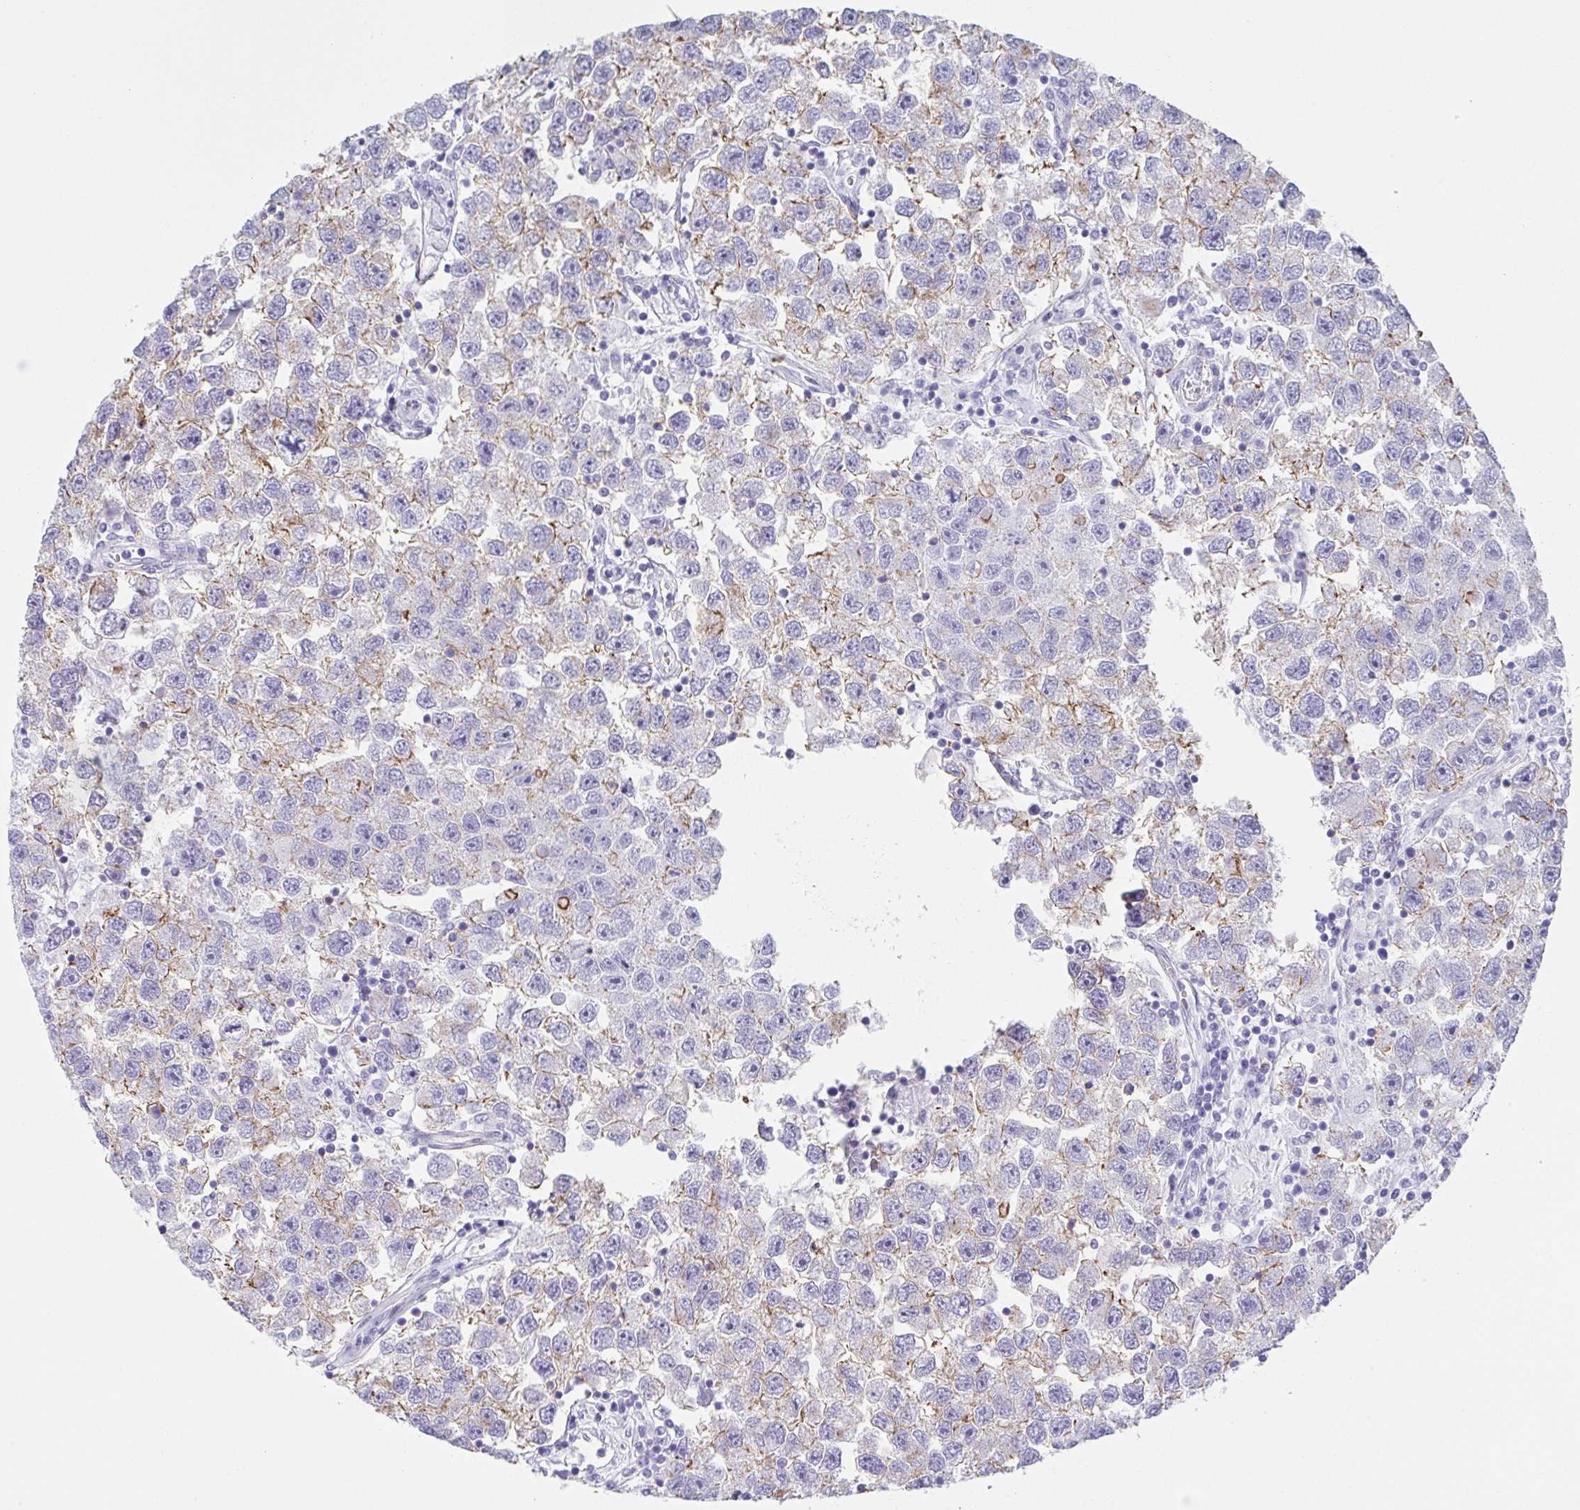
{"staining": {"intensity": "weak", "quantity": "25%-75%", "location": "cytoplasmic/membranous"}, "tissue": "testis cancer", "cell_type": "Tumor cells", "image_type": "cancer", "snomed": [{"axis": "morphology", "description": "Seminoma, NOS"}, {"axis": "topography", "description": "Testis"}], "caption": "Immunohistochemistry (IHC) of human seminoma (testis) shows low levels of weak cytoplasmic/membranous positivity in approximately 25%-75% of tumor cells.", "gene": "DBN1", "patient": {"sex": "male", "age": 26}}